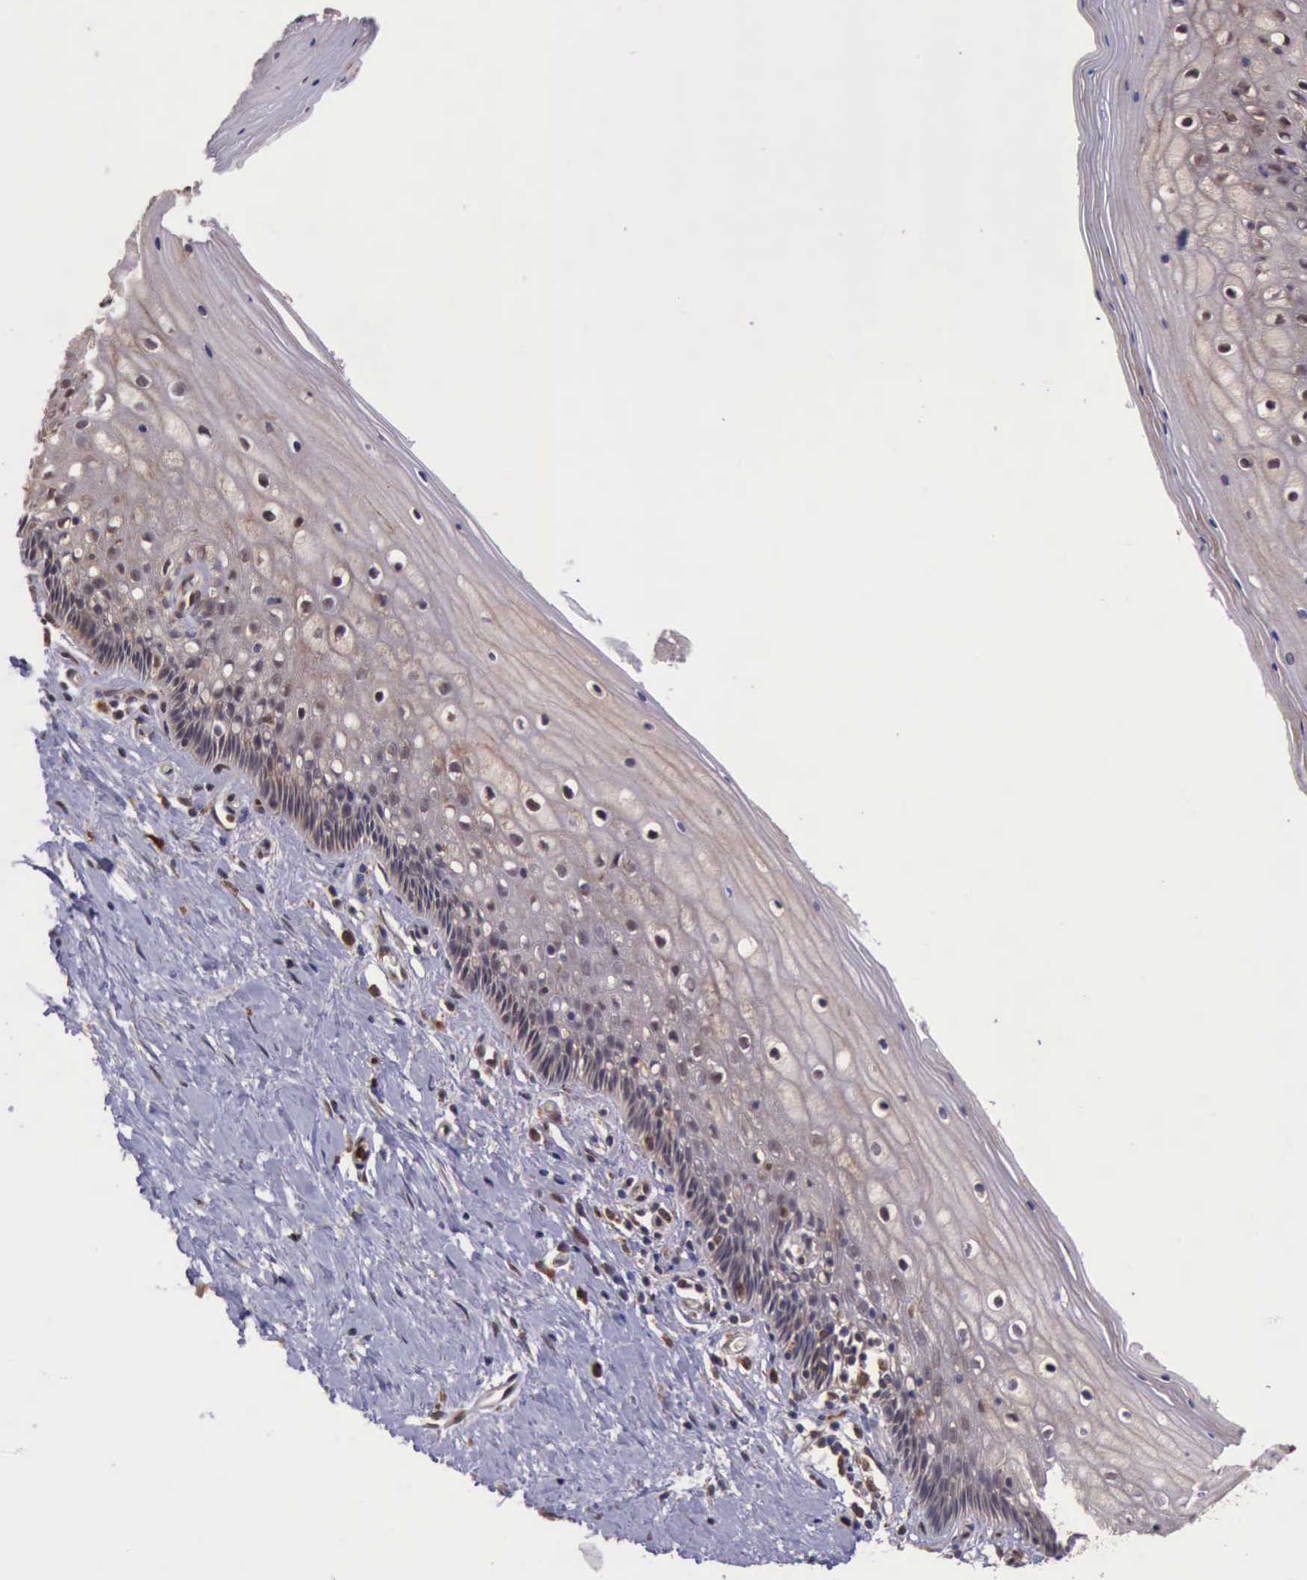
{"staining": {"intensity": "weak", "quantity": "25%-75%", "location": "cytoplasmic/membranous"}, "tissue": "vagina", "cell_type": "Squamous epithelial cells", "image_type": "normal", "snomed": [{"axis": "morphology", "description": "Normal tissue, NOS"}, {"axis": "topography", "description": "Vagina"}], "caption": "Immunohistochemistry (IHC) (DAB (3,3'-diaminobenzidine)) staining of benign human vagina reveals weak cytoplasmic/membranous protein expression in about 25%-75% of squamous epithelial cells. (IHC, brightfield microscopy, high magnification).", "gene": "ARMCX3", "patient": {"sex": "female", "age": 46}}